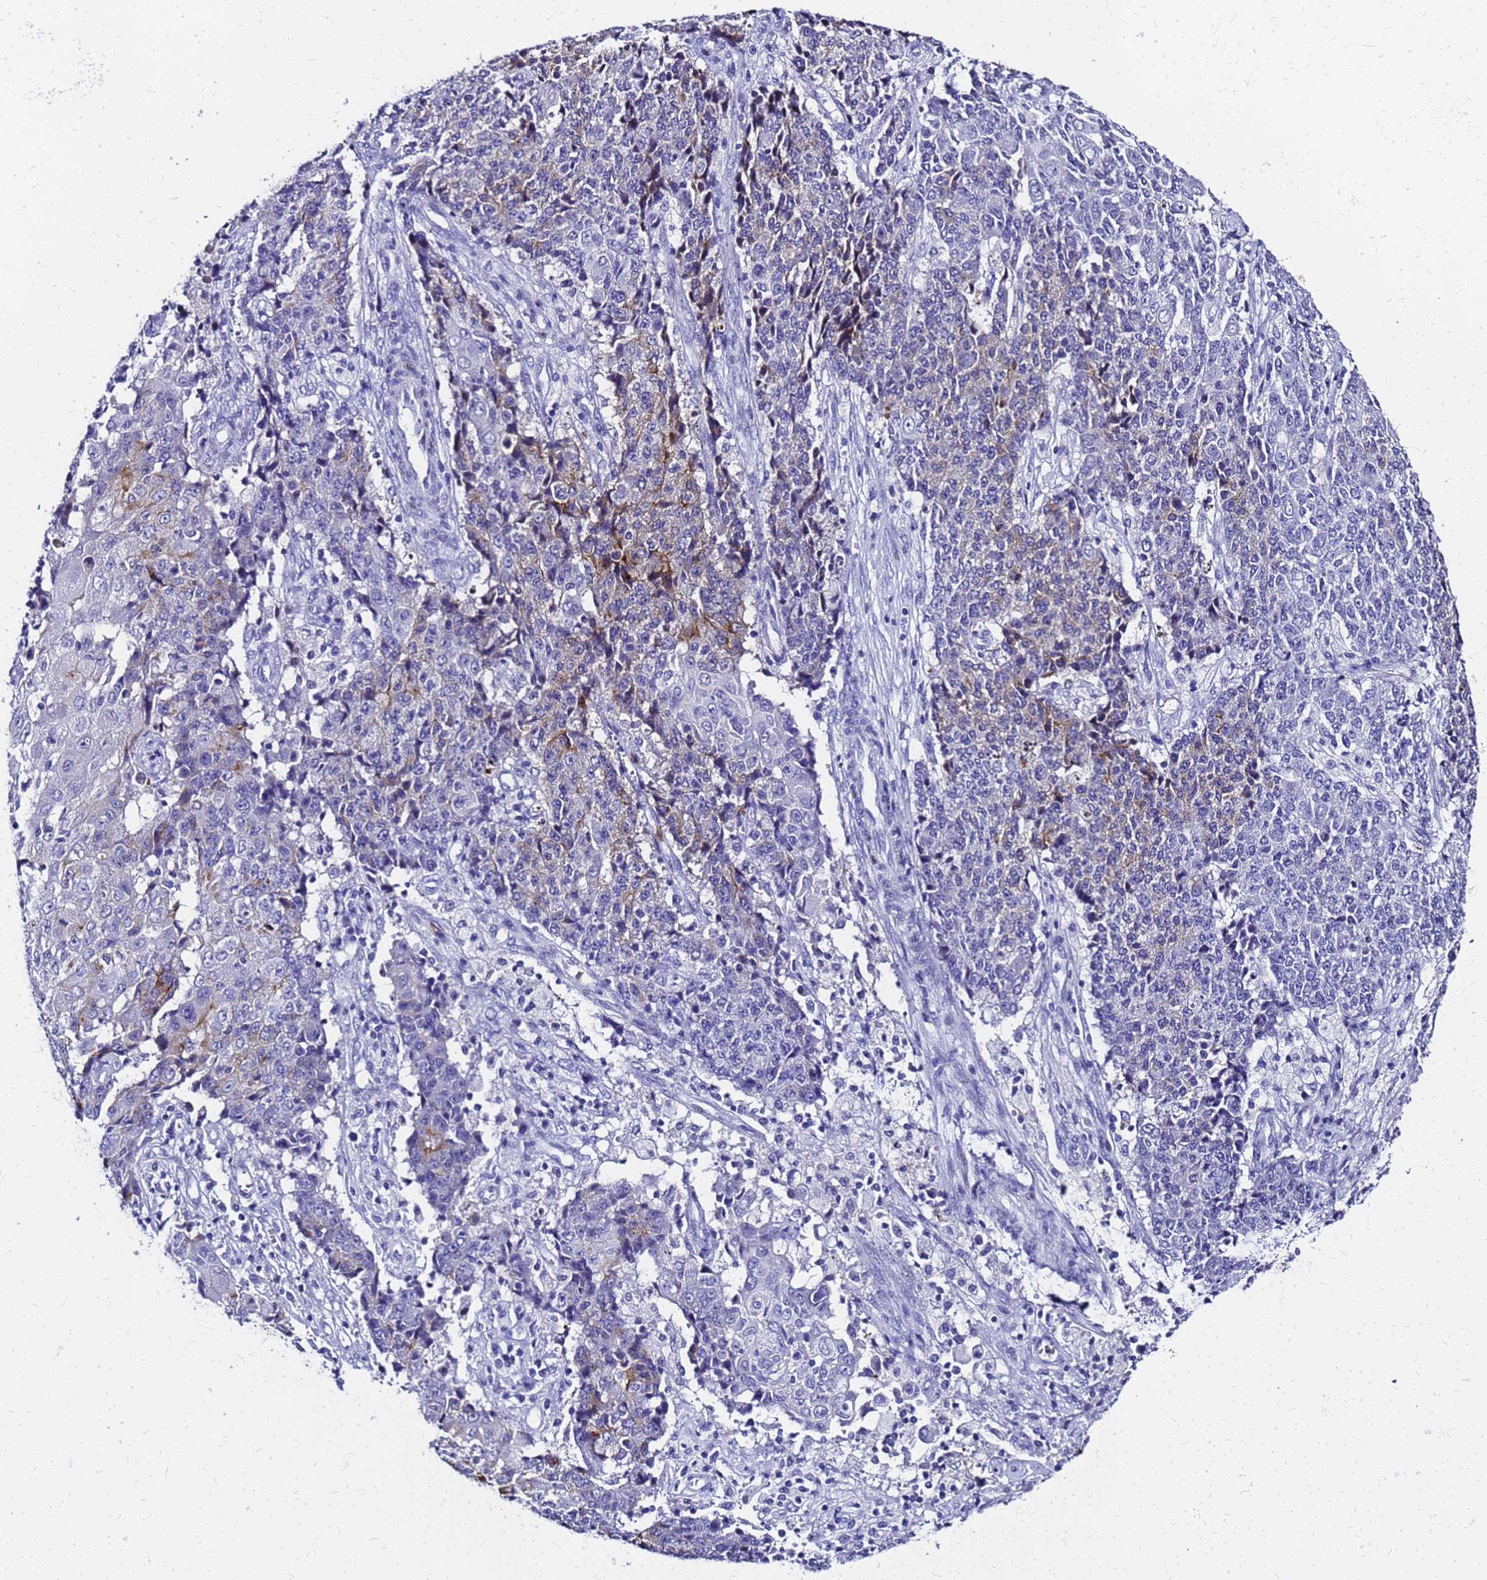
{"staining": {"intensity": "moderate", "quantity": "<25%", "location": "cytoplasmic/membranous"}, "tissue": "ovarian cancer", "cell_type": "Tumor cells", "image_type": "cancer", "snomed": [{"axis": "morphology", "description": "Carcinoma, endometroid"}, {"axis": "topography", "description": "Ovary"}], "caption": "Protein expression analysis of human ovarian endometroid carcinoma reveals moderate cytoplasmic/membranous positivity in about <25% of tumor cells.", "gene": "SMIM21", "patient": {"sex": "female", "age": 42}}